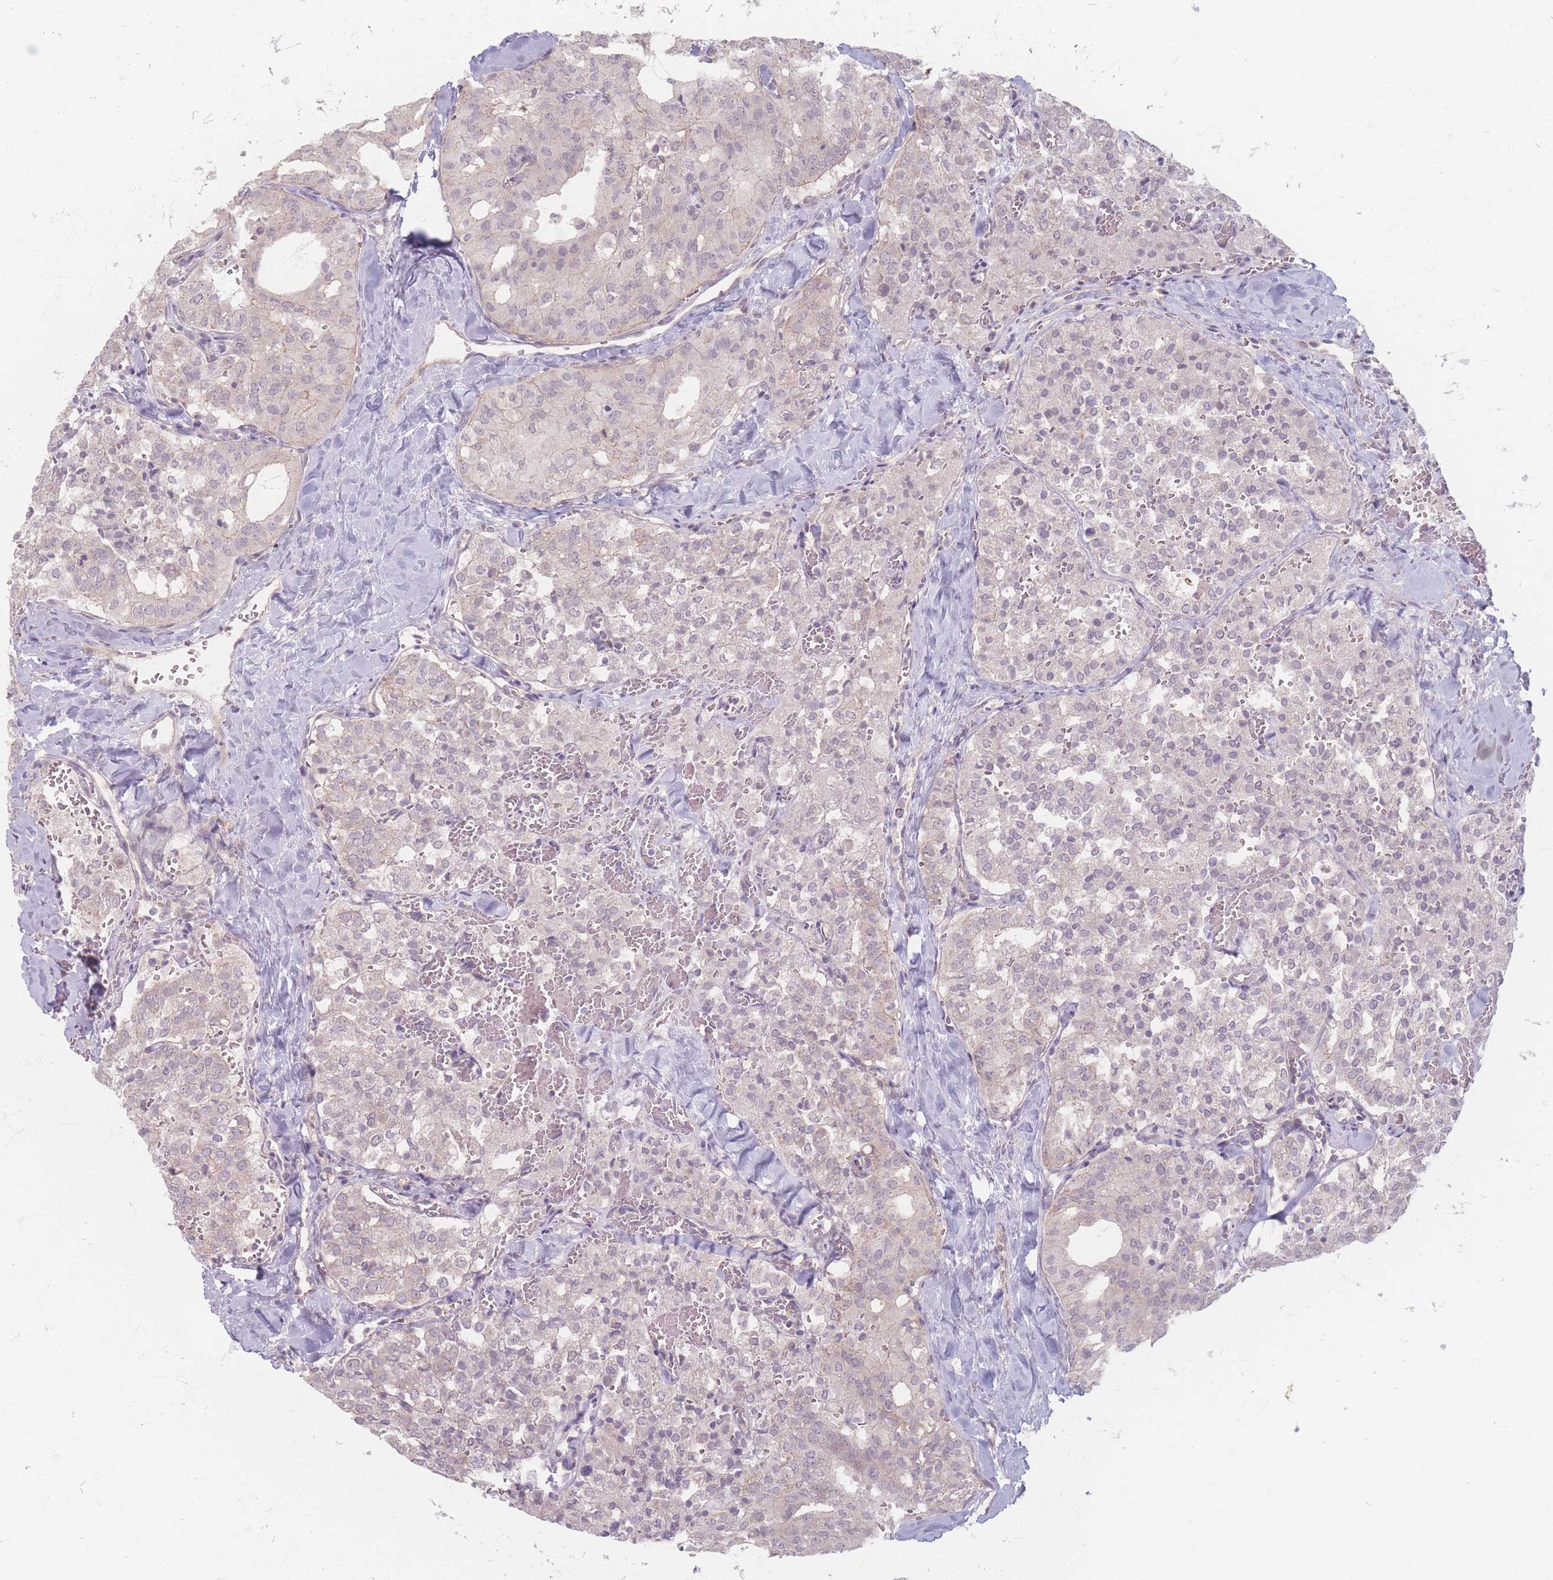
{"staining": {"intensity": "weak", "quantity": "<25%", "location": "cytoplasmic/membranous"}, "tissue": "thyroid cancer", "cell_type": "Tumor cells", "image_type": "cancer", "snomed": [{"axis": "morphology", "description": "Follicular adenoma carcinoma, NOS"}, {"axis": "topography", "description": "Thyroid gland"}], "caption": "Immunohistochemistry (IHC) histopathology image of thyroid follicular adenoma carcinoma stained for a protein (brown), which exhibits no positivity in tumor cells.", "gene": "GABRA6", "patient": {"sex": "male", "age": 75}}